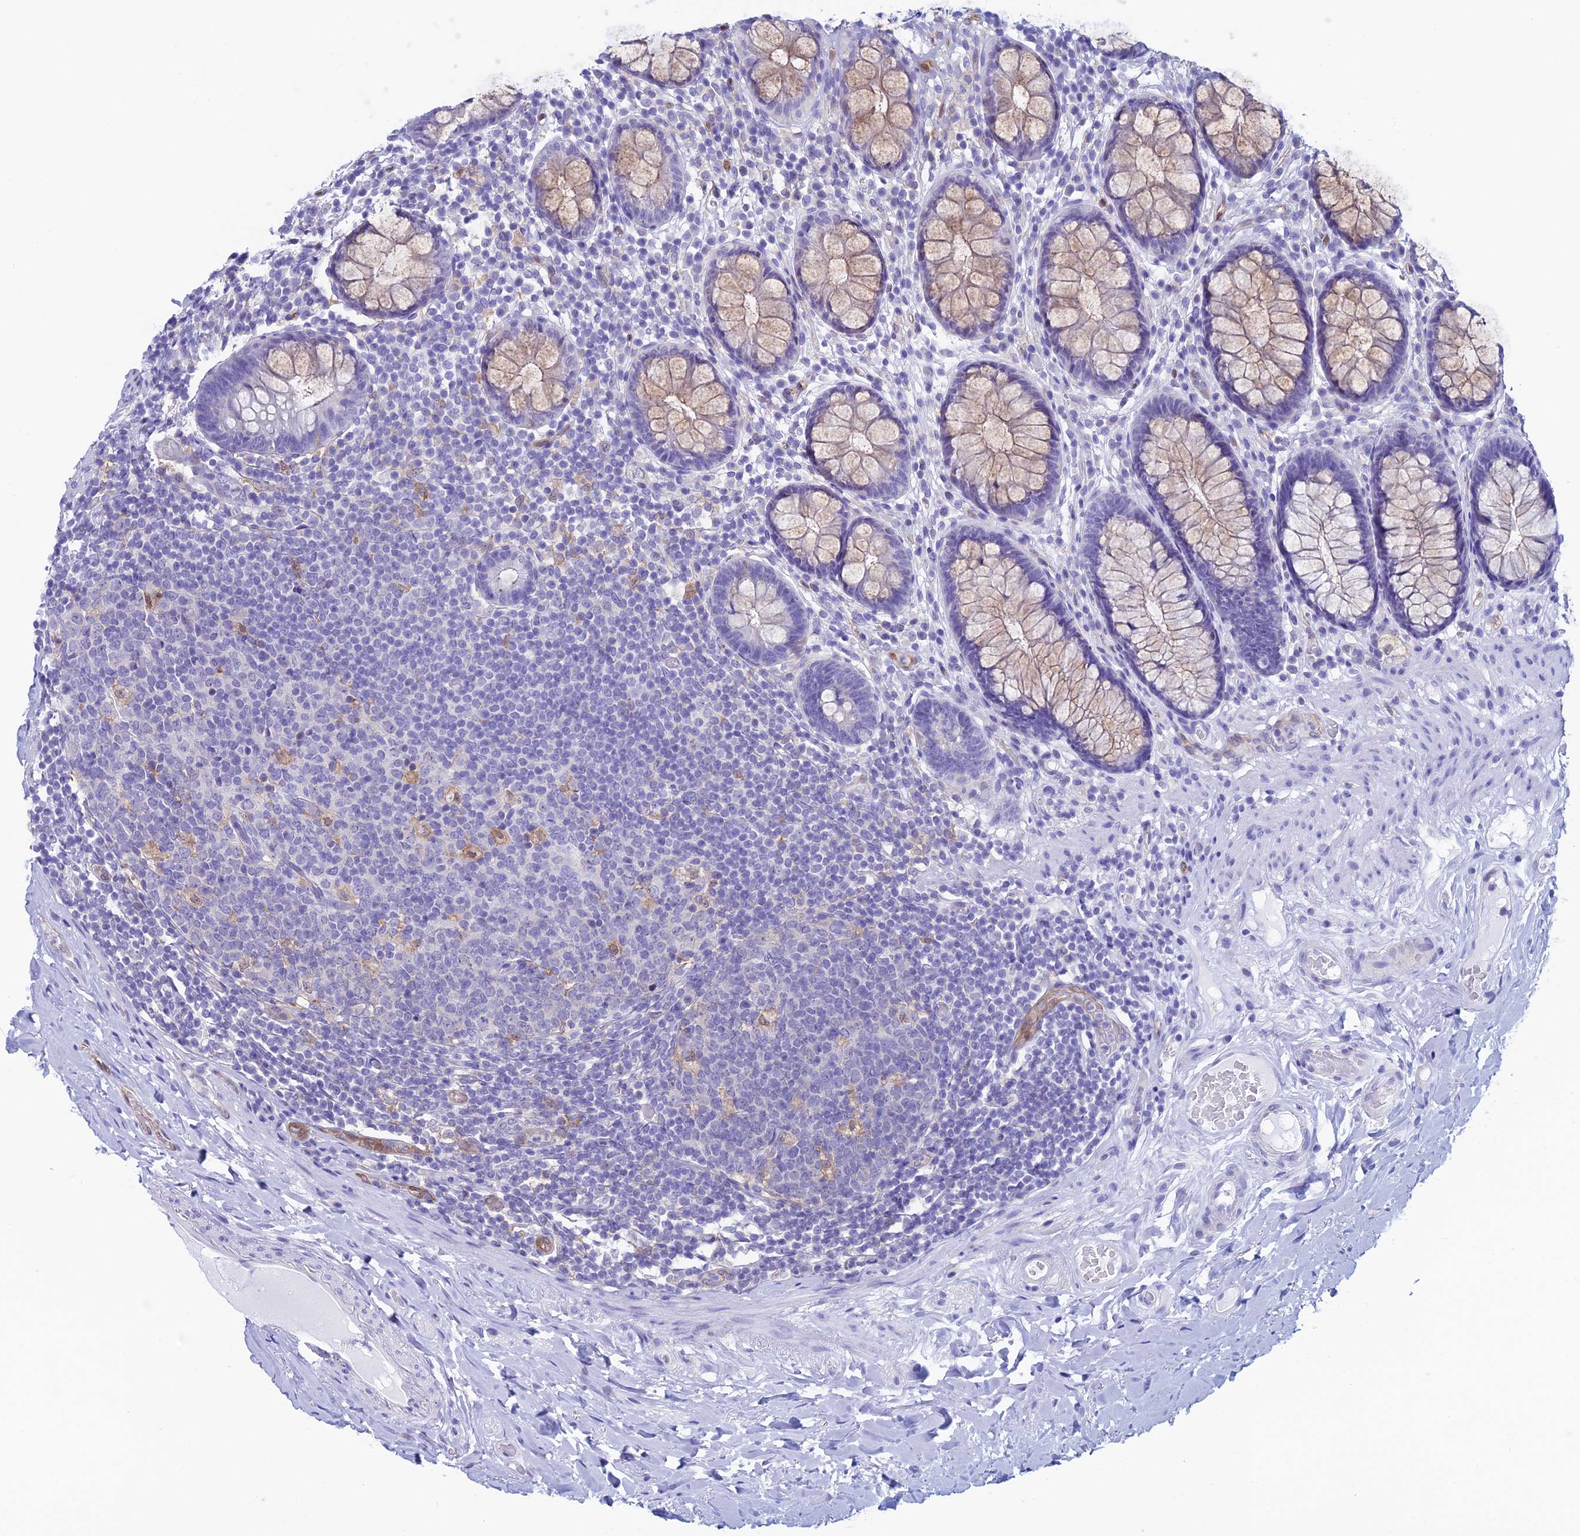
{"staining": {"intensity": "moderate", "quantity": "25%-75%", "location": "cytoplasmic/membranous"}, "tissue": "rectum", "cell_type": "Glandular cells", "image_type": "normal", "snomed": [{"axis": "morphology", "description": "Normal tissue, NOS"}, {"axis": "topography", "description": "Rectum"}], "caption": "Protein analysis of benign rectum exhibits moderate cytoplasmic/membranous staining in about 25%-75% of glandular cells. The staining is performed using DAB (3,3'-diaminobenzidine) brown chromogen to label protein expression. The nuclei are counter-stained blue using hematoxylin.", "gene": "KCNK17", "patient": {"sex": "male", "age": 83}}